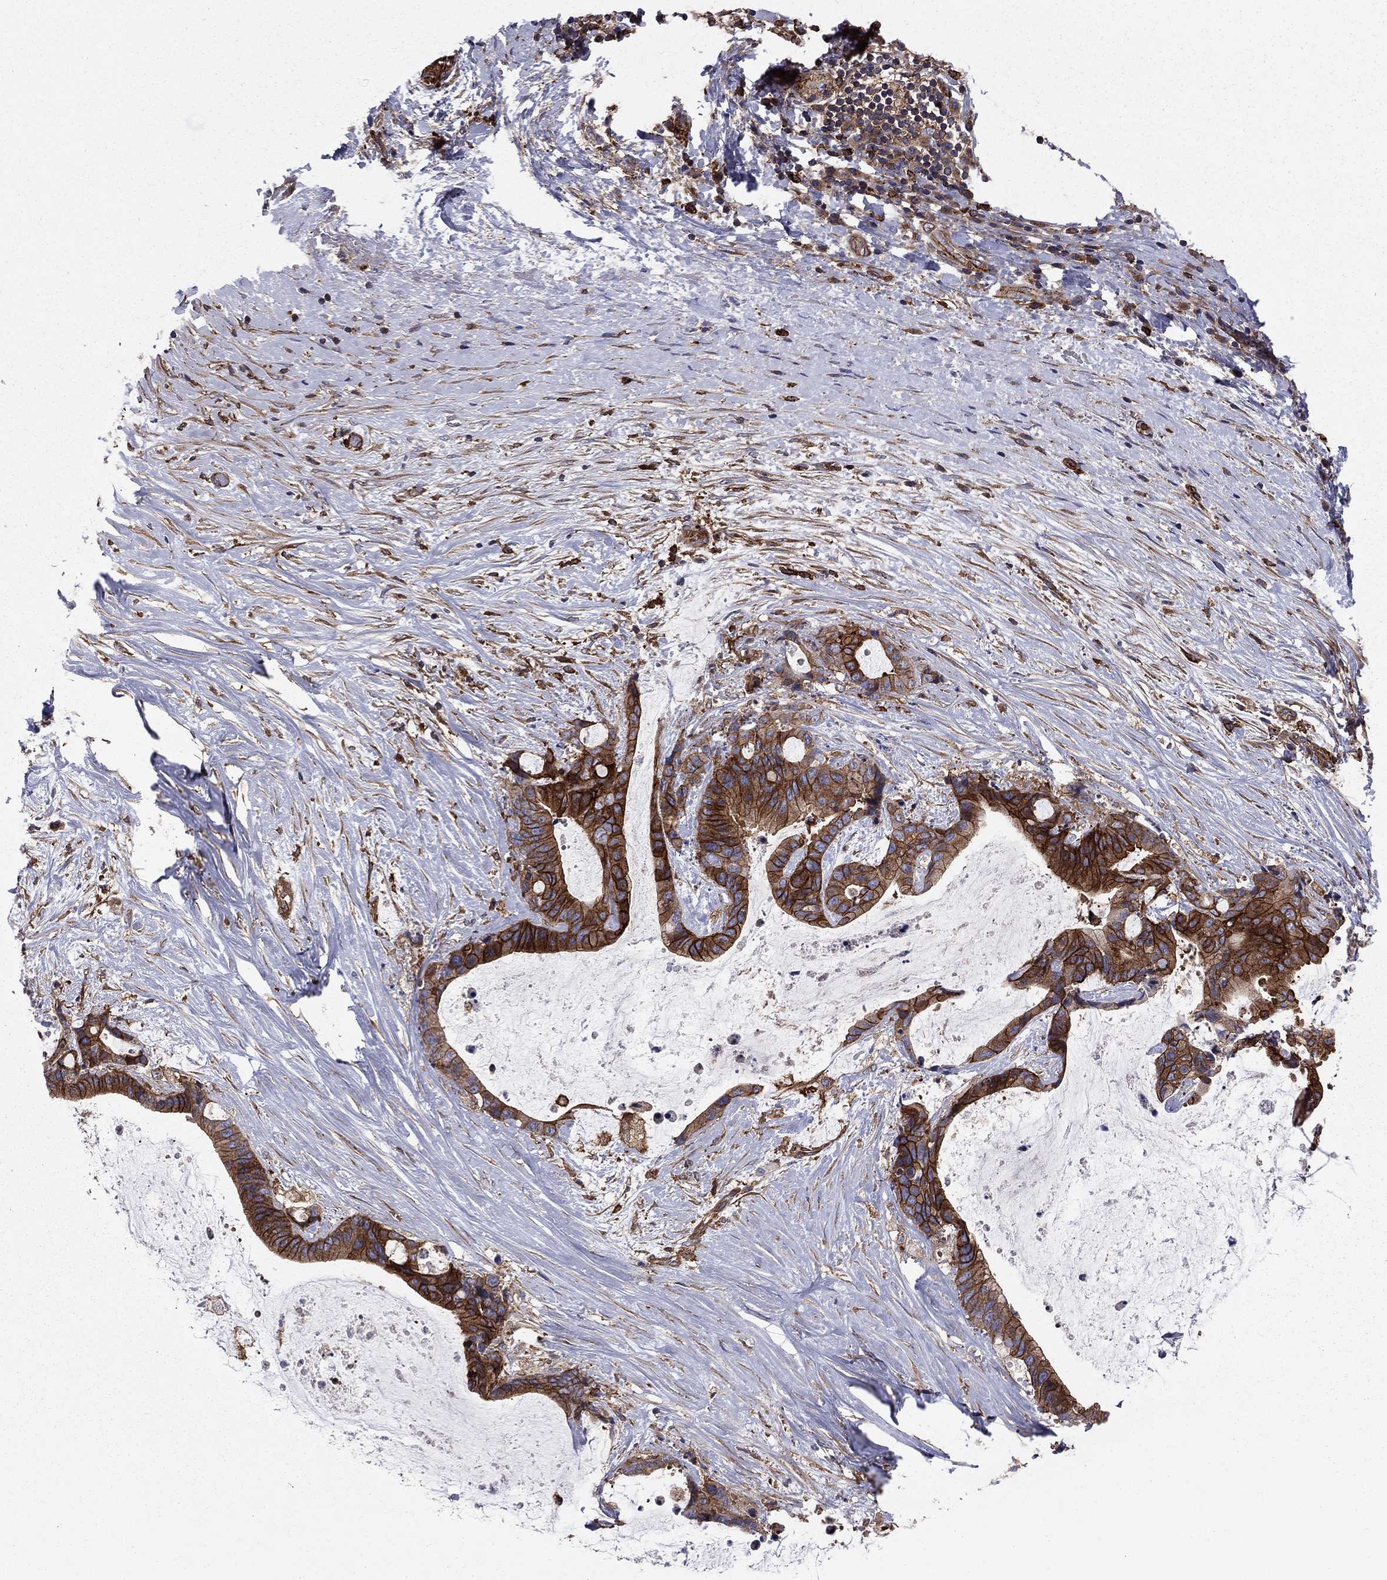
{"staining": {"intensity": "strong", "quantity": "25%-75%", "location": "cytoplasmic/membranous"}, "tissue": "liver cancer", "cell_type": "Tumor cells", "image_type": "cancer", "snomed": [{"axis": "morphology", "description": "Cholangiocarcinoma"}, {"axis": "topography", "description": "Liver"}], "caption": "This is a histology image of immunohistochemistry staining of cholangiocarcinoma (liver), which shows strong staining in the cytoplasmic/membranous of tumor cells.", "gene": "EHBP1L1", "patient": {"sex": "female", "age": 73}}